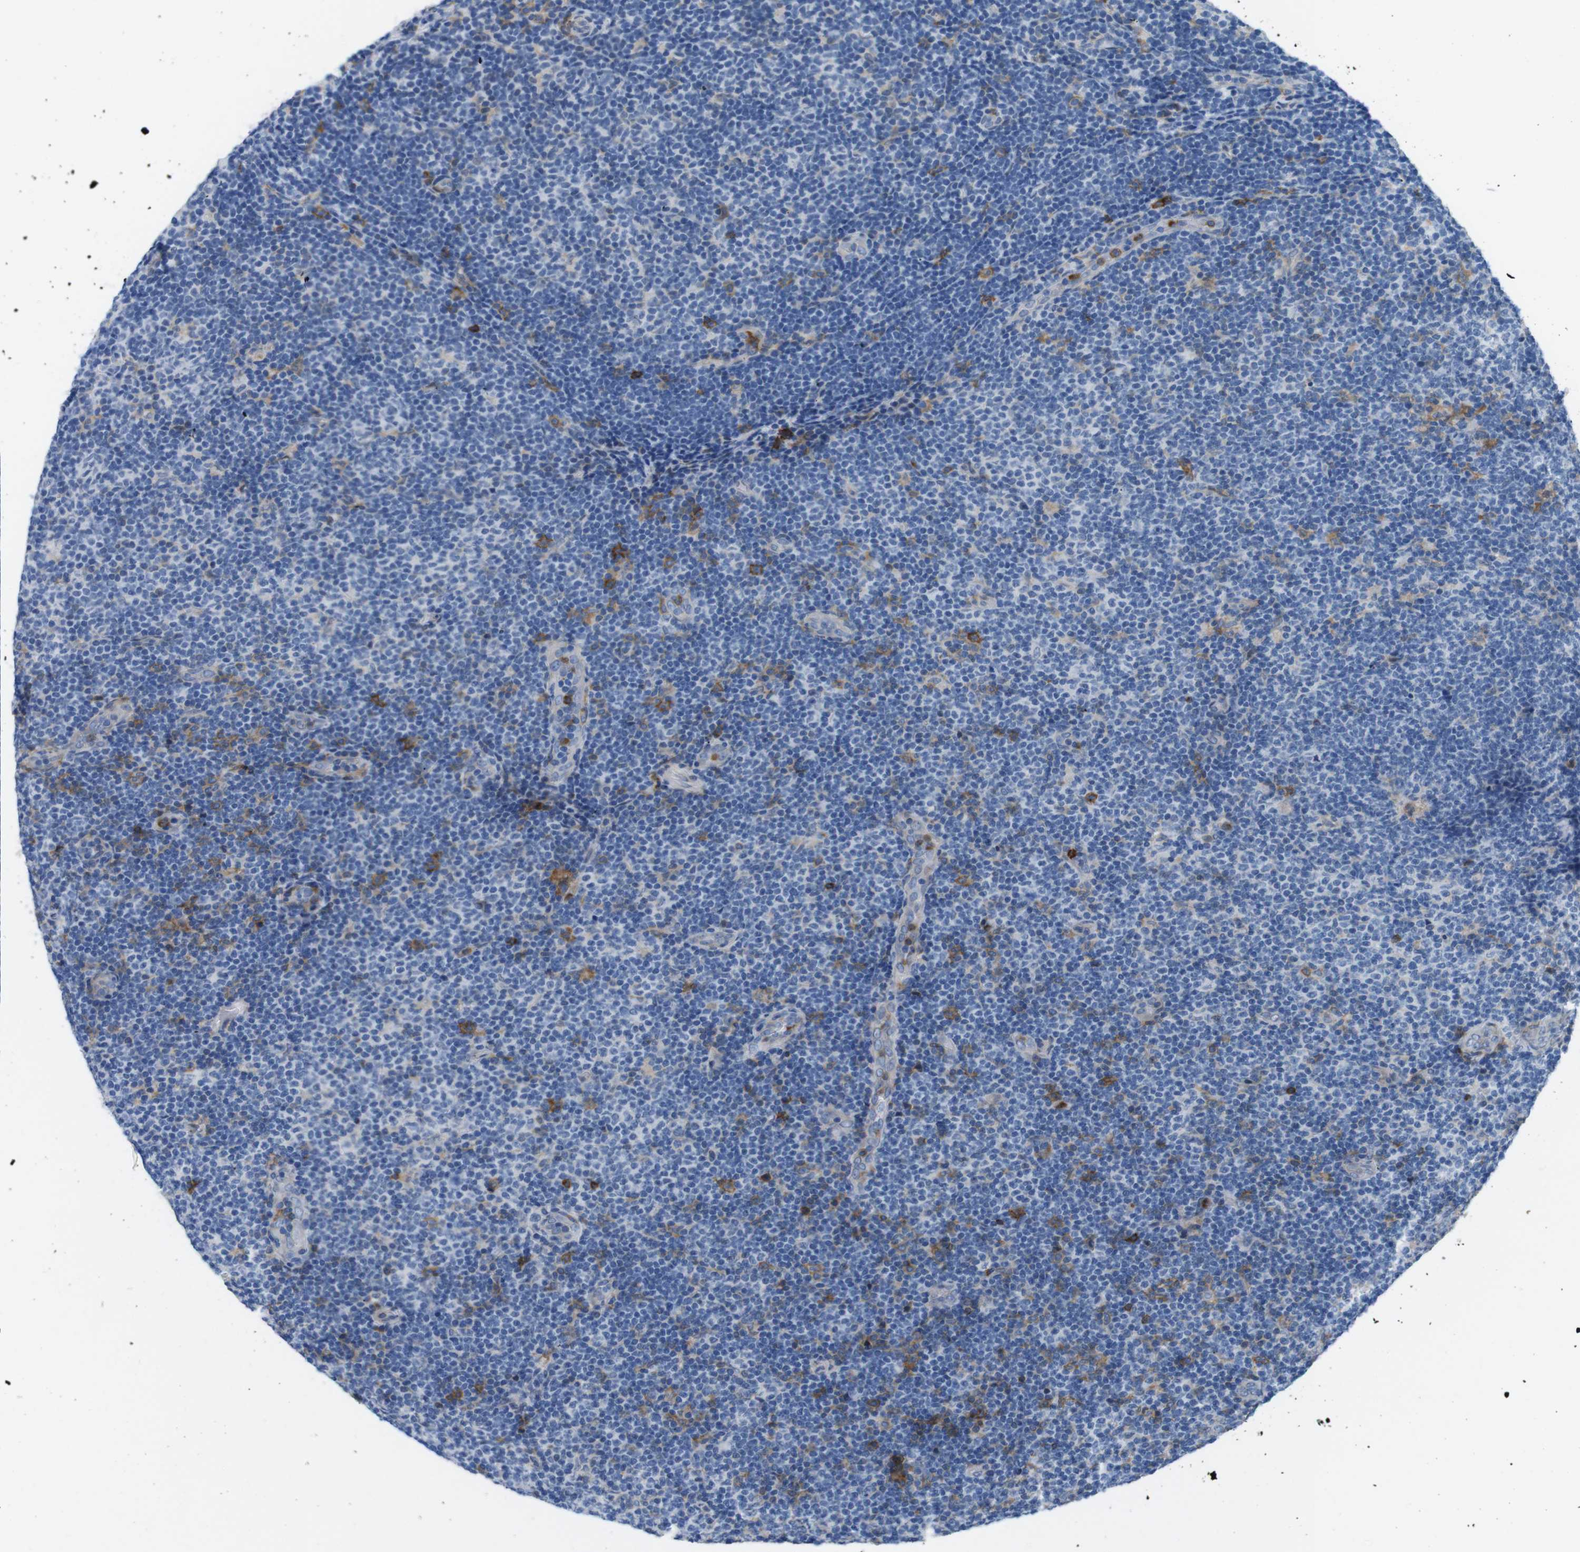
{"staining": {"intensity": "moderate", "quantity": "<25%", "location": "cytoplasmic/membranous"}, "tissue": "lymphoma", "cell_type": "Tumor cells", "image_type": "cancer", "snomed": [{"axis": "morphology", "description": "Malignant lymphoma, non-Hodgkin's type, Low grade"}, {"axis": "topography", "description": "Lymph node"}], "caption": "Moderate cytoplasmic/membranous positivity for a protein is appreciated in approximately <25% of tumor cells of lymphoma using IHC.", "gene": "CD300C", "patient": {"sex": "male", "age": 83}}